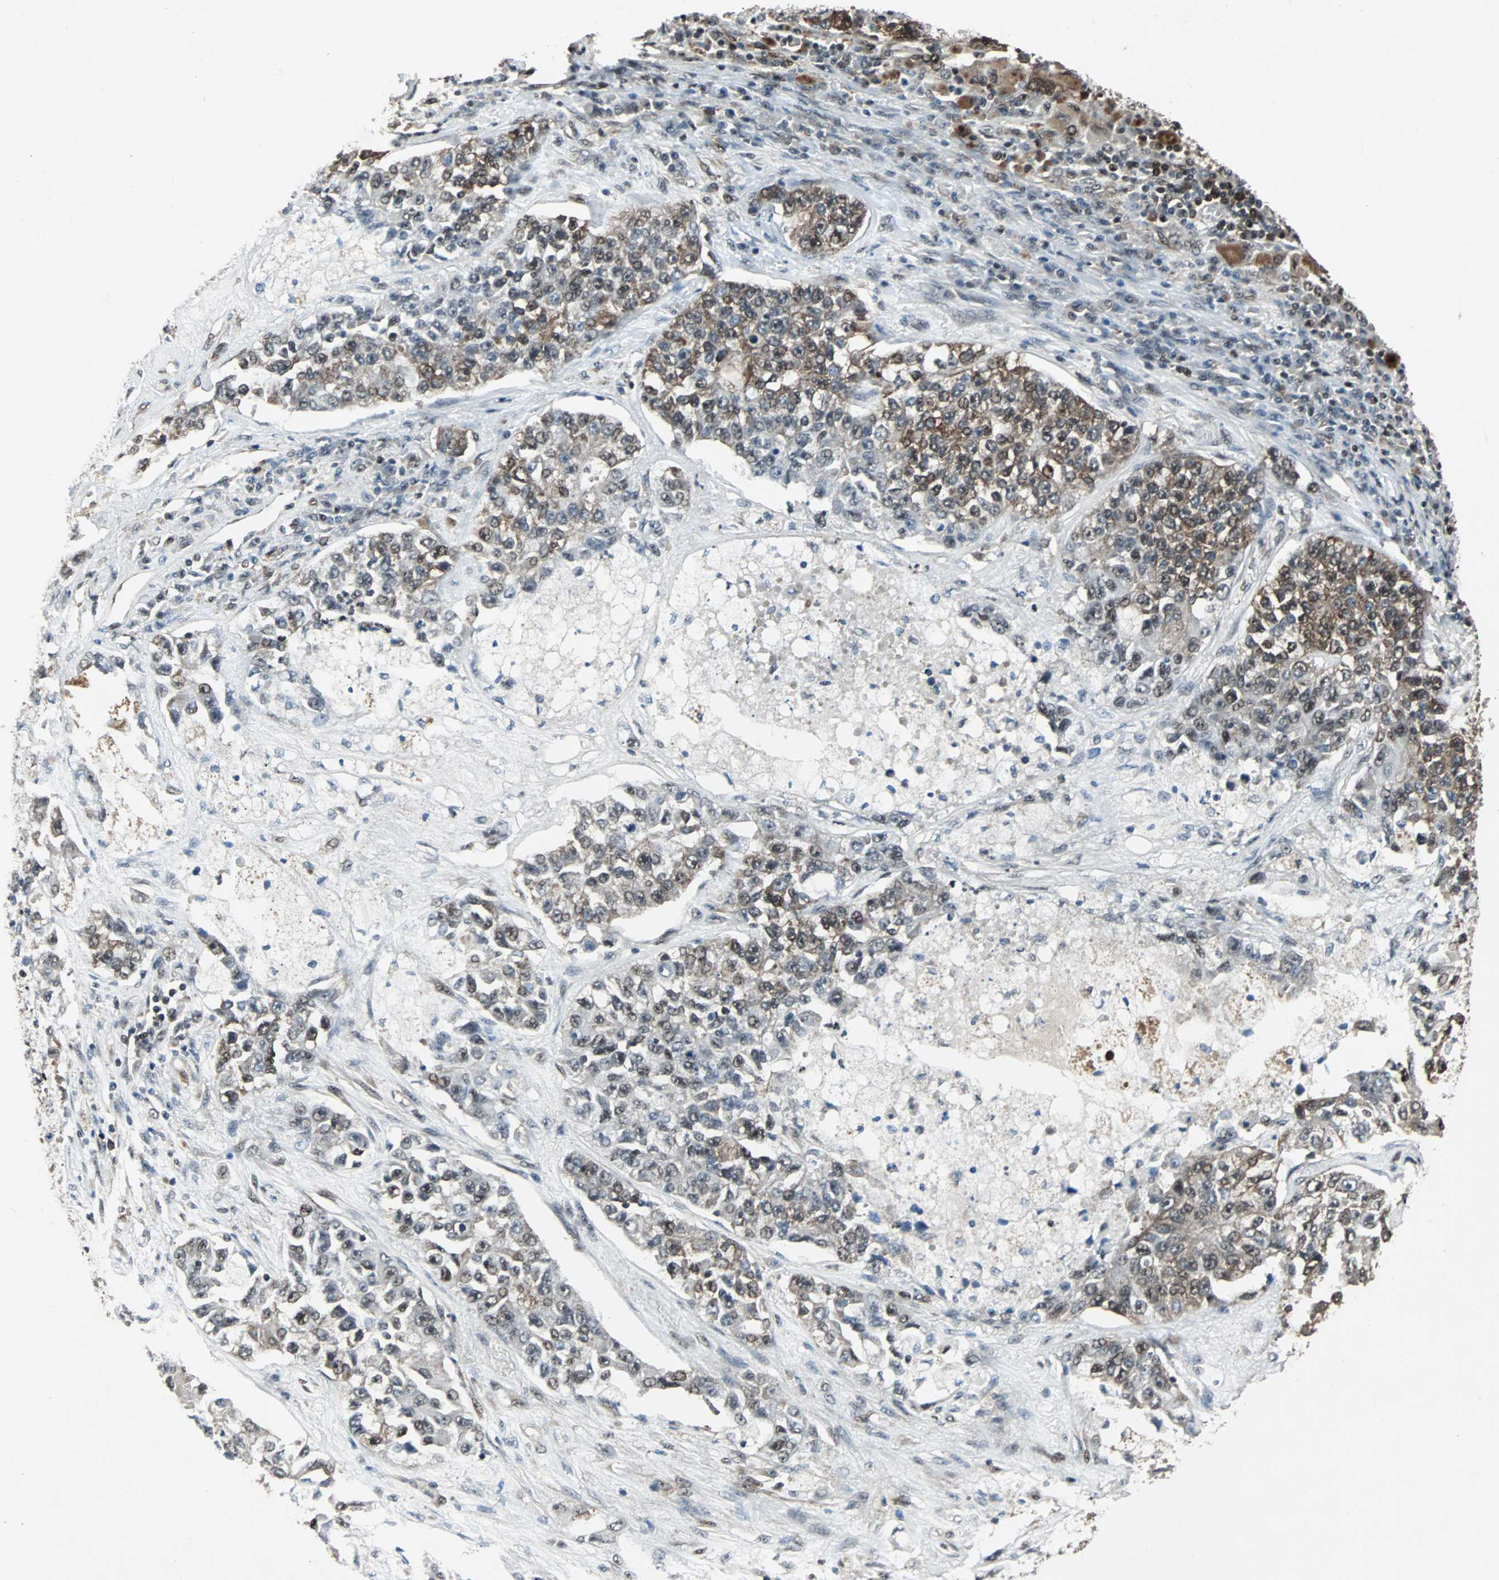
{"staining": {"intensity": "moderate", "quantity": ">75%", "location": "cytoplasmic/membranous,nuclear"}, "tissue": "lung cancer", "cell_type": "Tumor cells", "image_type": "cancer", "snomed": [{"axis": "morphology", "description": "Adenocarcinoma, NOS"}, {"axis": "topography", "description": "Lung"}], "caption": "Adenocarcinoma (lung) stained with a protein marker demonstrates moderate staining in tumor cells.", "gene": "ACLY", "patient": {"sex": "male", "age": 49}}